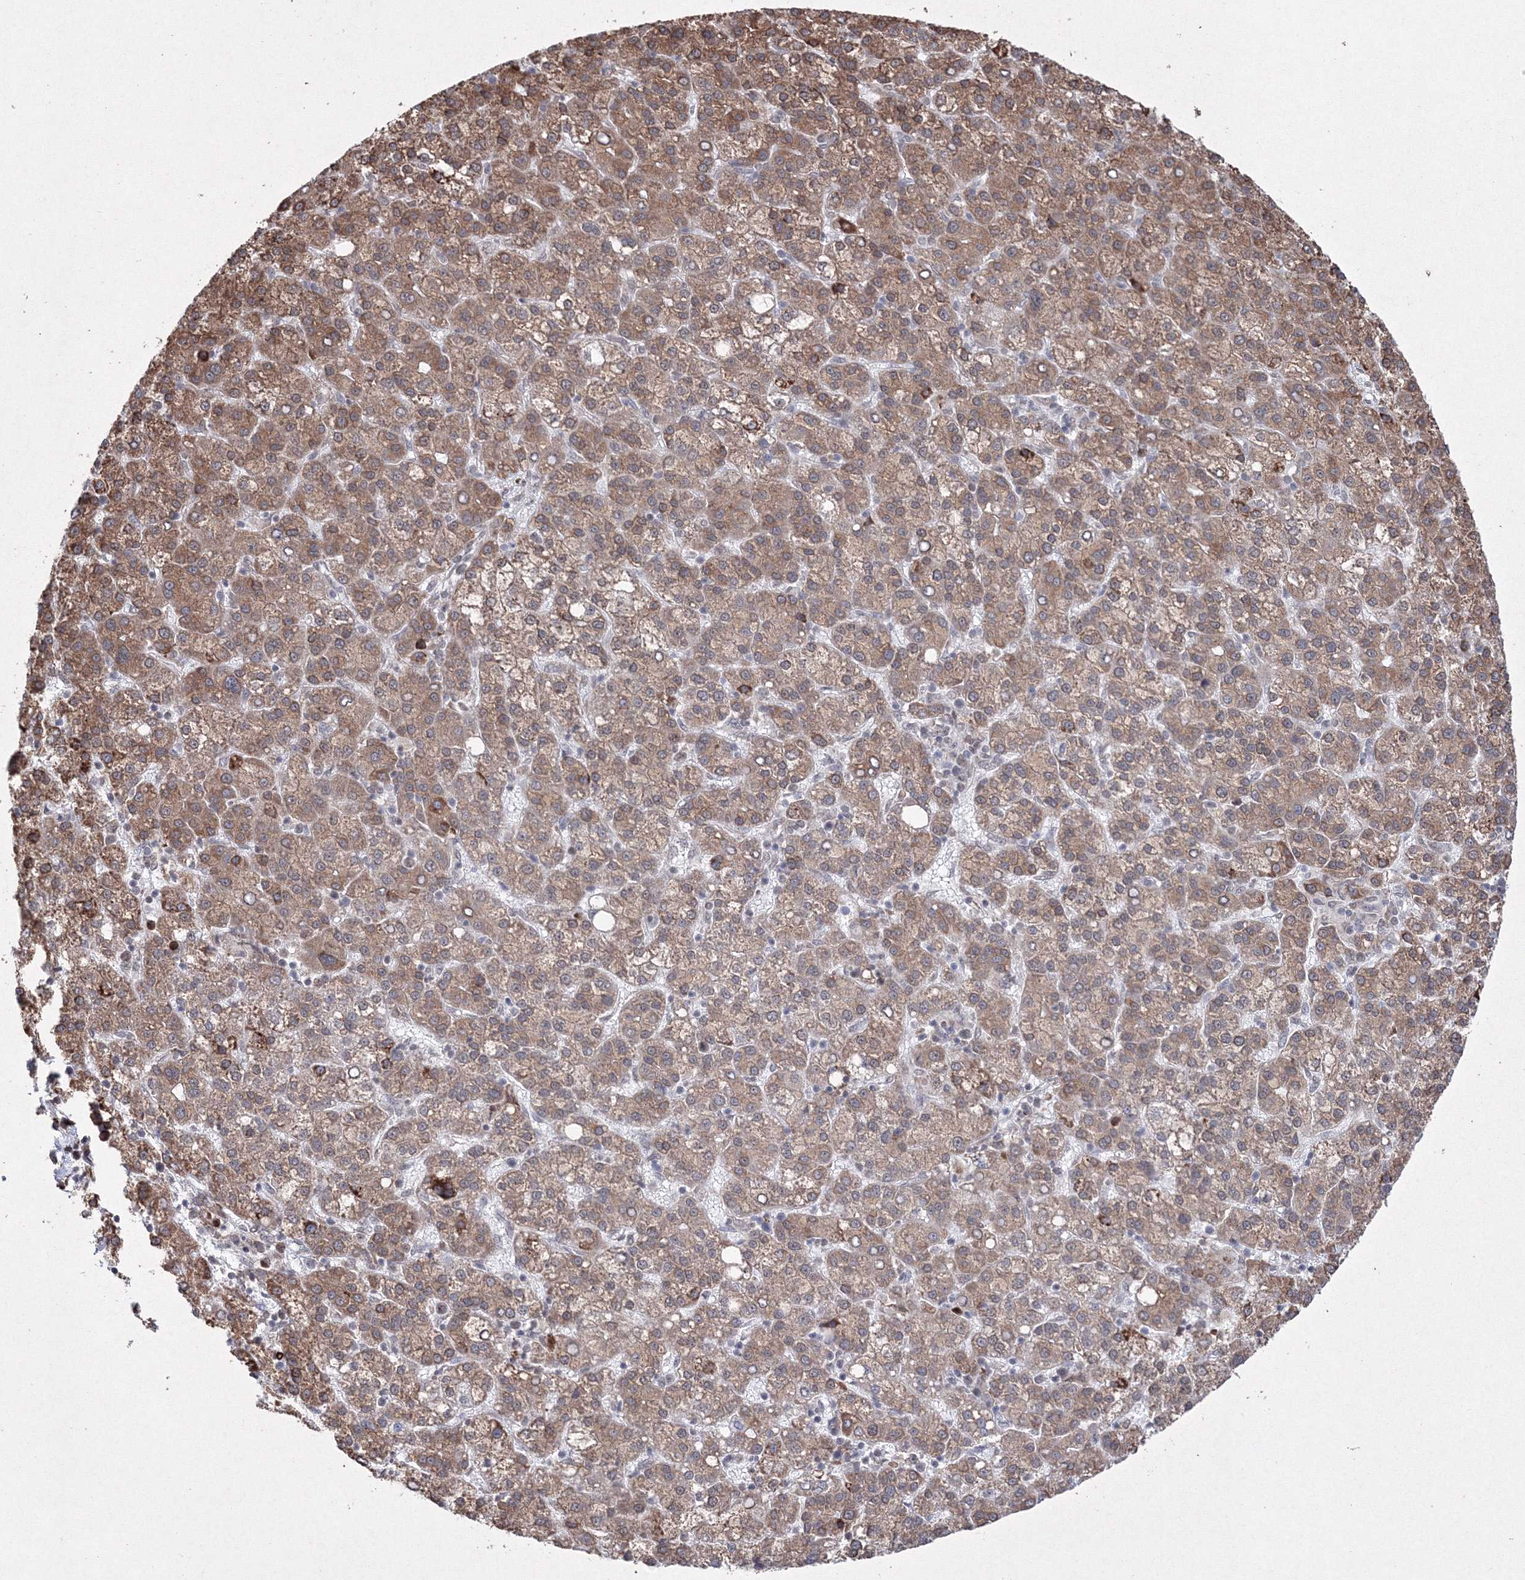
{"staining": {"intensity": "moderate", "quantity": ">75%", "location": "cytoplasmic/membranous"}, "tissue": "liver cancer", "cell_type": "Tumor cells", "image_type": "cancer", "snomed": [{"axis": "morphology", "description": "Carcinoma, Hepatocellular, NOS"}, {"axis": "topography", "description": "Liver"}], "caption": "Protein expression analysis of human hepatocellular carcinoma (liver) reveals moderate cytoplasmic/membranous positivity in approximately >75% of tumor cells.", "gene": "EFCAB12", "patient": {"sex": "female", "age": 58}}